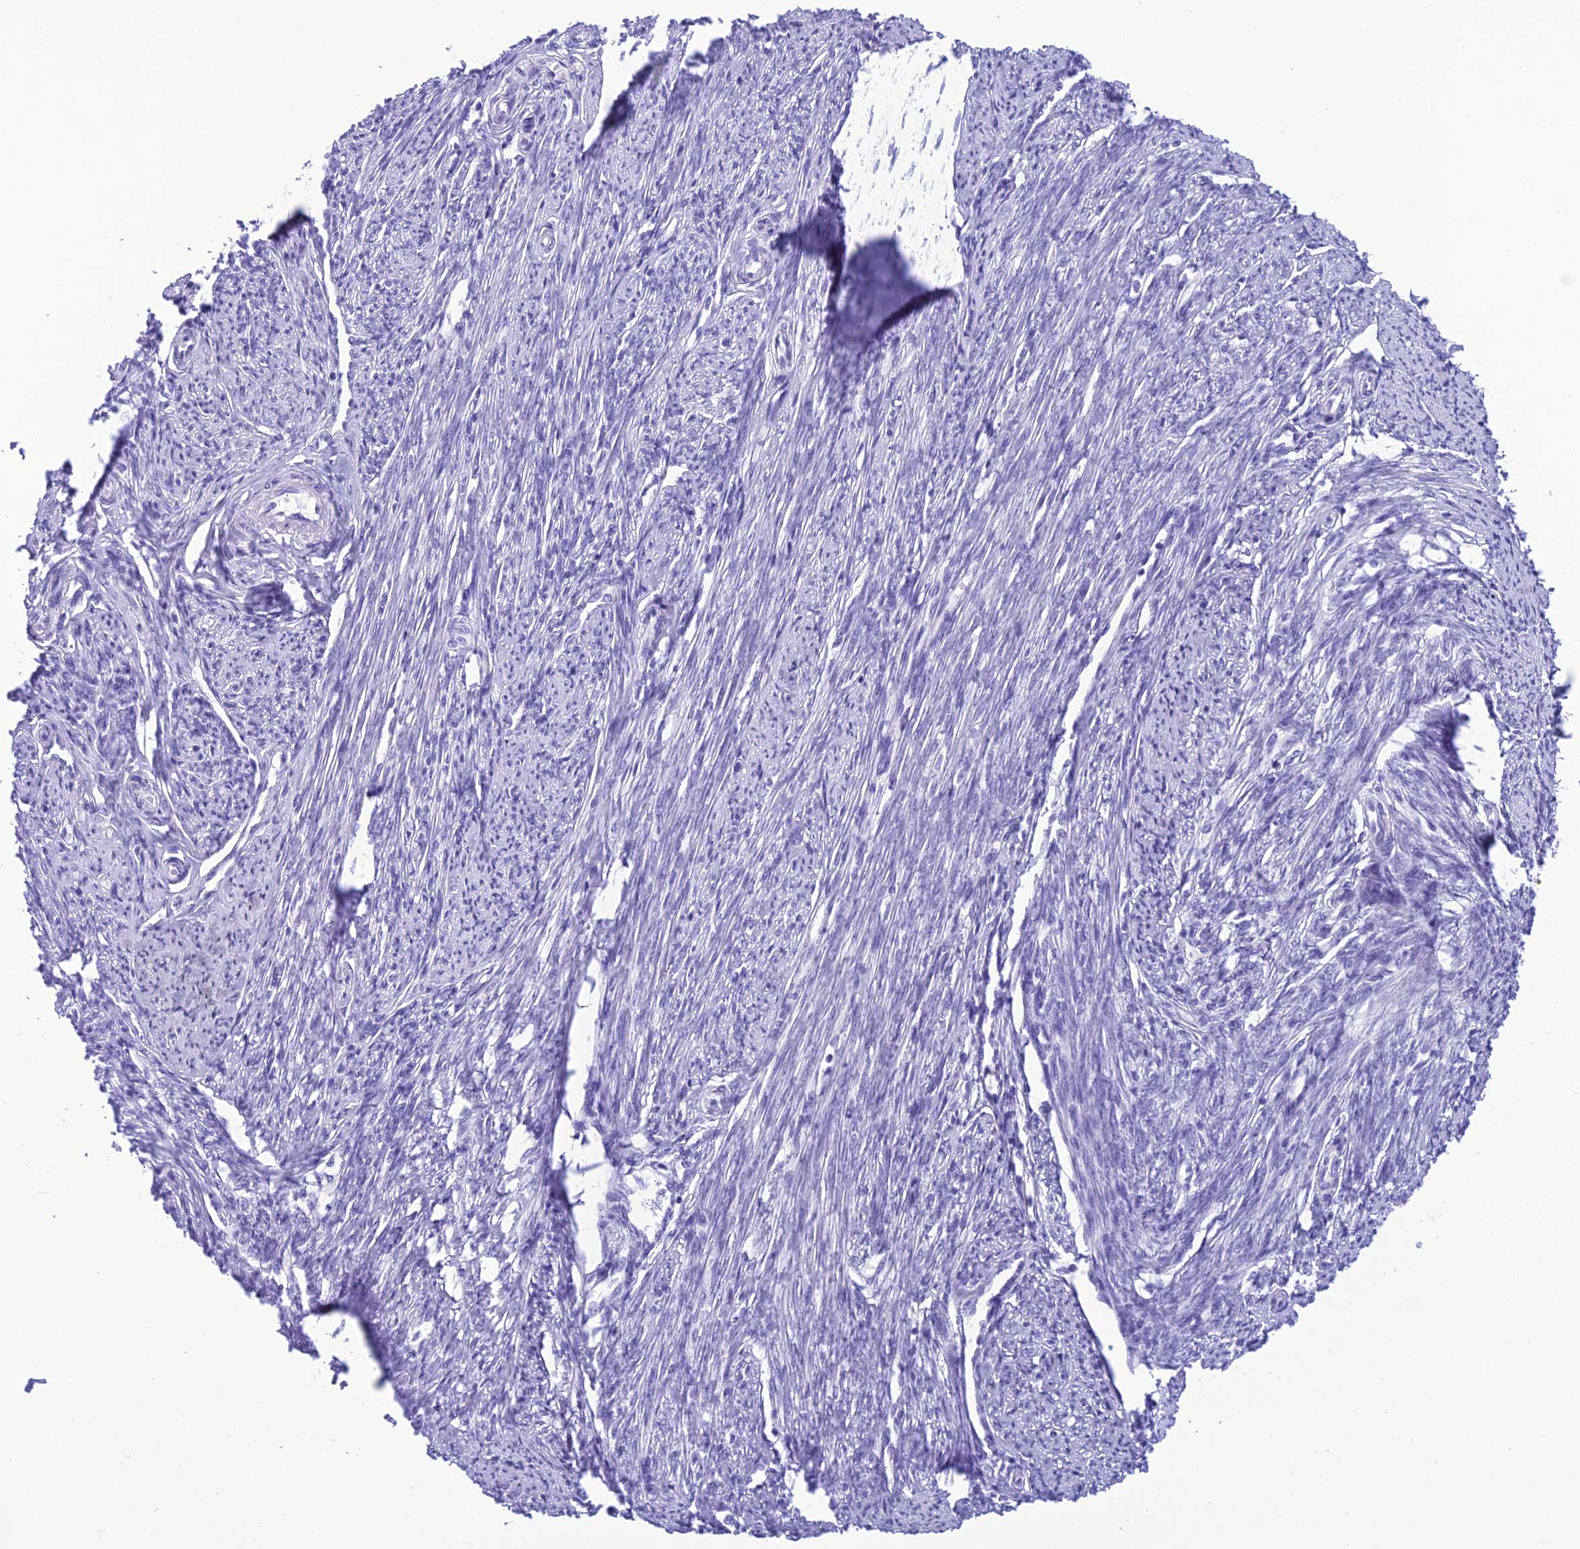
{"staining": {"intensity": "negative", "quantity": "none", "location": "none"}, "tissue": "smooth muscle", "cell_type": "Smooth muscle cells", "image_type": "normal", "snomed": [{"axis": "morphology", "description": "Normal tissue, NOS"}, {"axis": "topography", "description": "Smooth muscle"}, {"axis": "topography", "description": "Uterus"}], "caption": "DAB immunohistochemical staining of unremarkable human smooth muscle demonstrates no significant positivity in smooth muscle cells. (Stains: DAB (3,3'-diaminobenzidine) immunohistochemistry (IHC) with hematoxylin counter stain, Microscopy: brightfield microscopy at high magnification).", "gene": "TRAM1L1", "patient": {"sex": "female", "age": 59}}